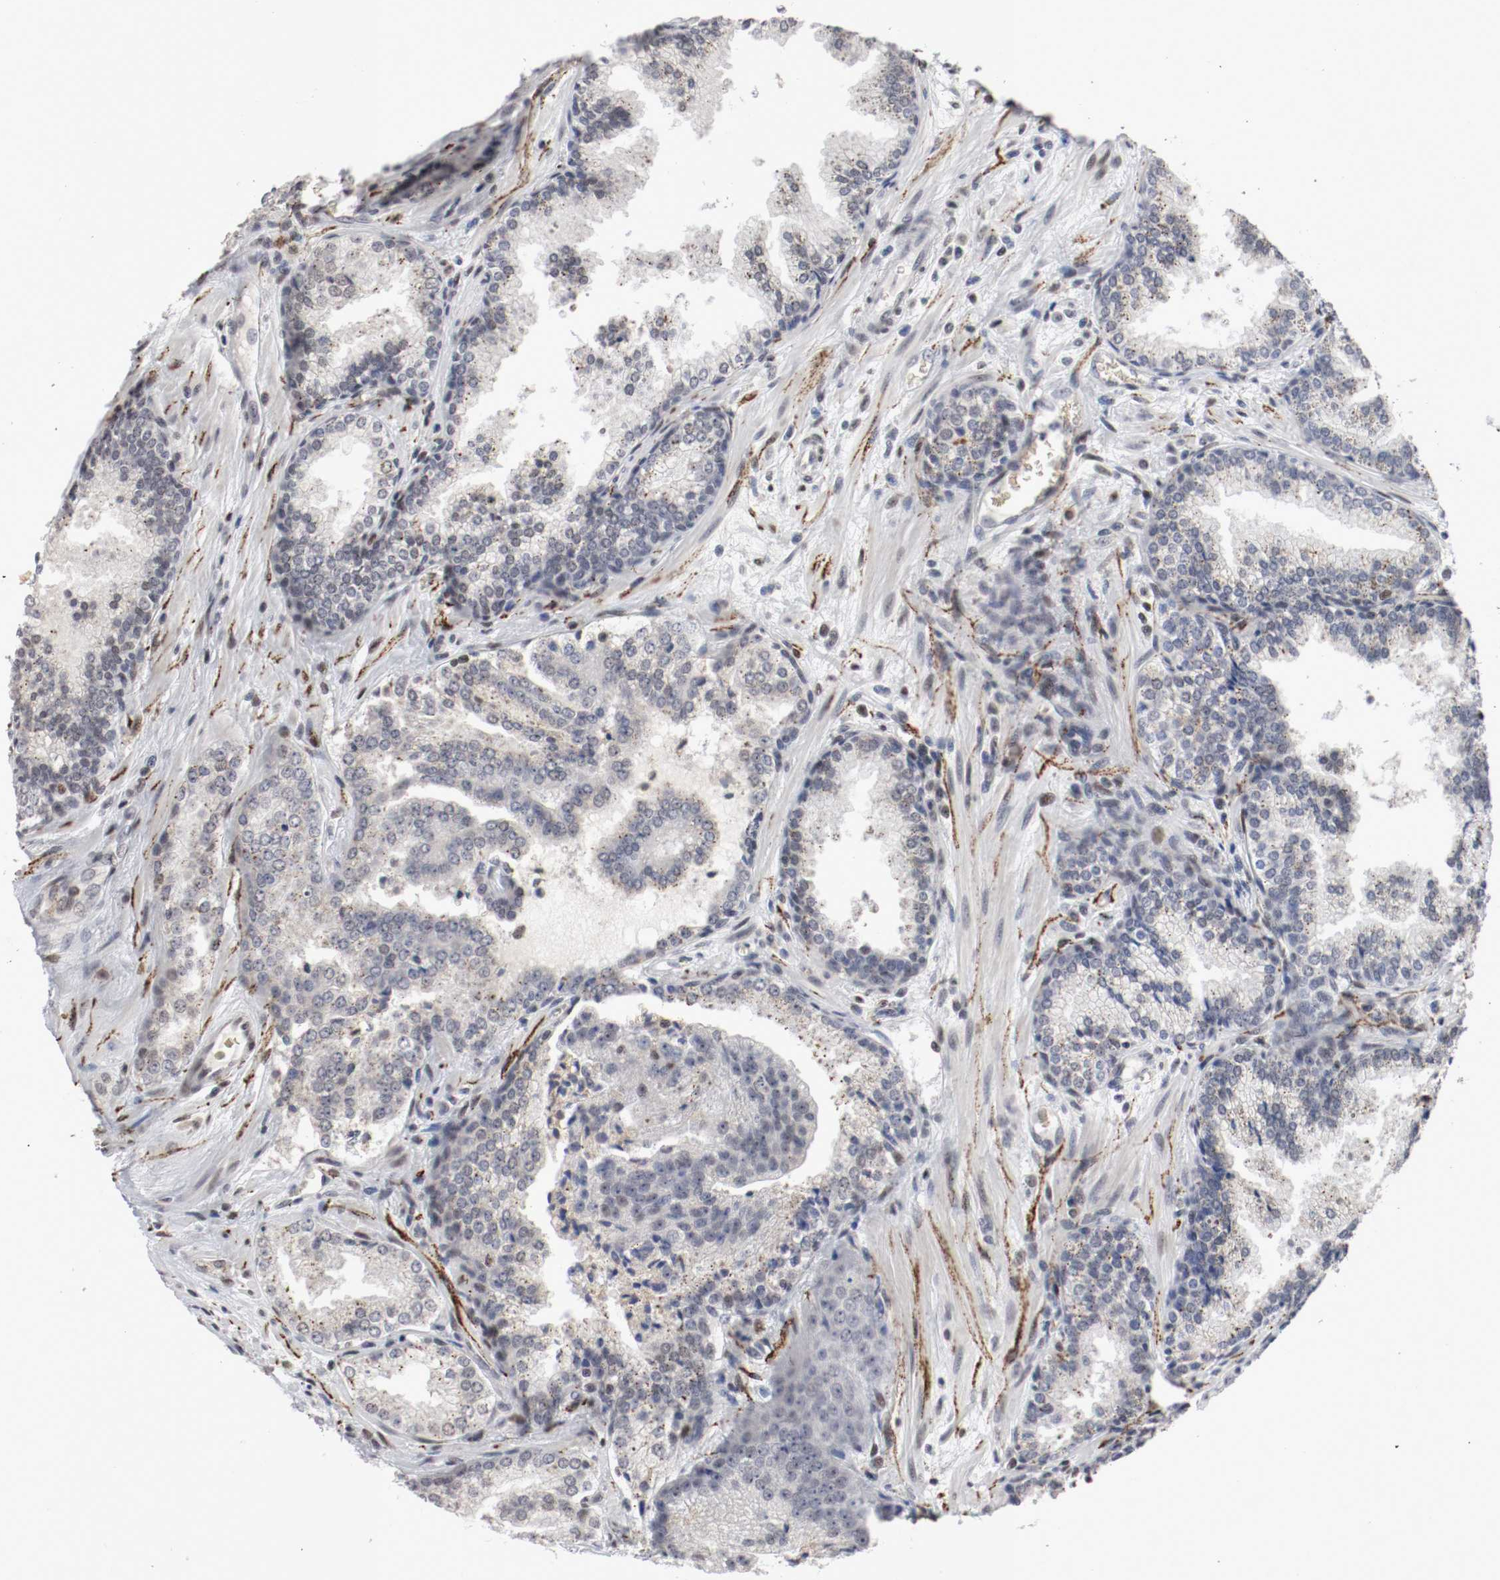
{"staining": {"intensity": "weak", "quantity": "25%-75%", "location": "cytoplasmic/membranous"}, "tissue": "prostate cancer", "cell_type": "Tumor cells", "image_type": "cancer", "snomed": [{"axis": "morphology", "description": "Adenocarcinoma, Low grade"}, {"axis": "topography", "description": "Prostate"}], "caption": "High-magnification brightfield microscopy of low-grade adenocarcinoma (prostate) stained with DAB (brown) and counterstained with hematoxylin (blue). tumor cells exhibit weak cytoplasmic/membranous staining is identified in about25%-75% of cells.", "gene": "JUND", "patient": {"sex": "male", "age": 60}}